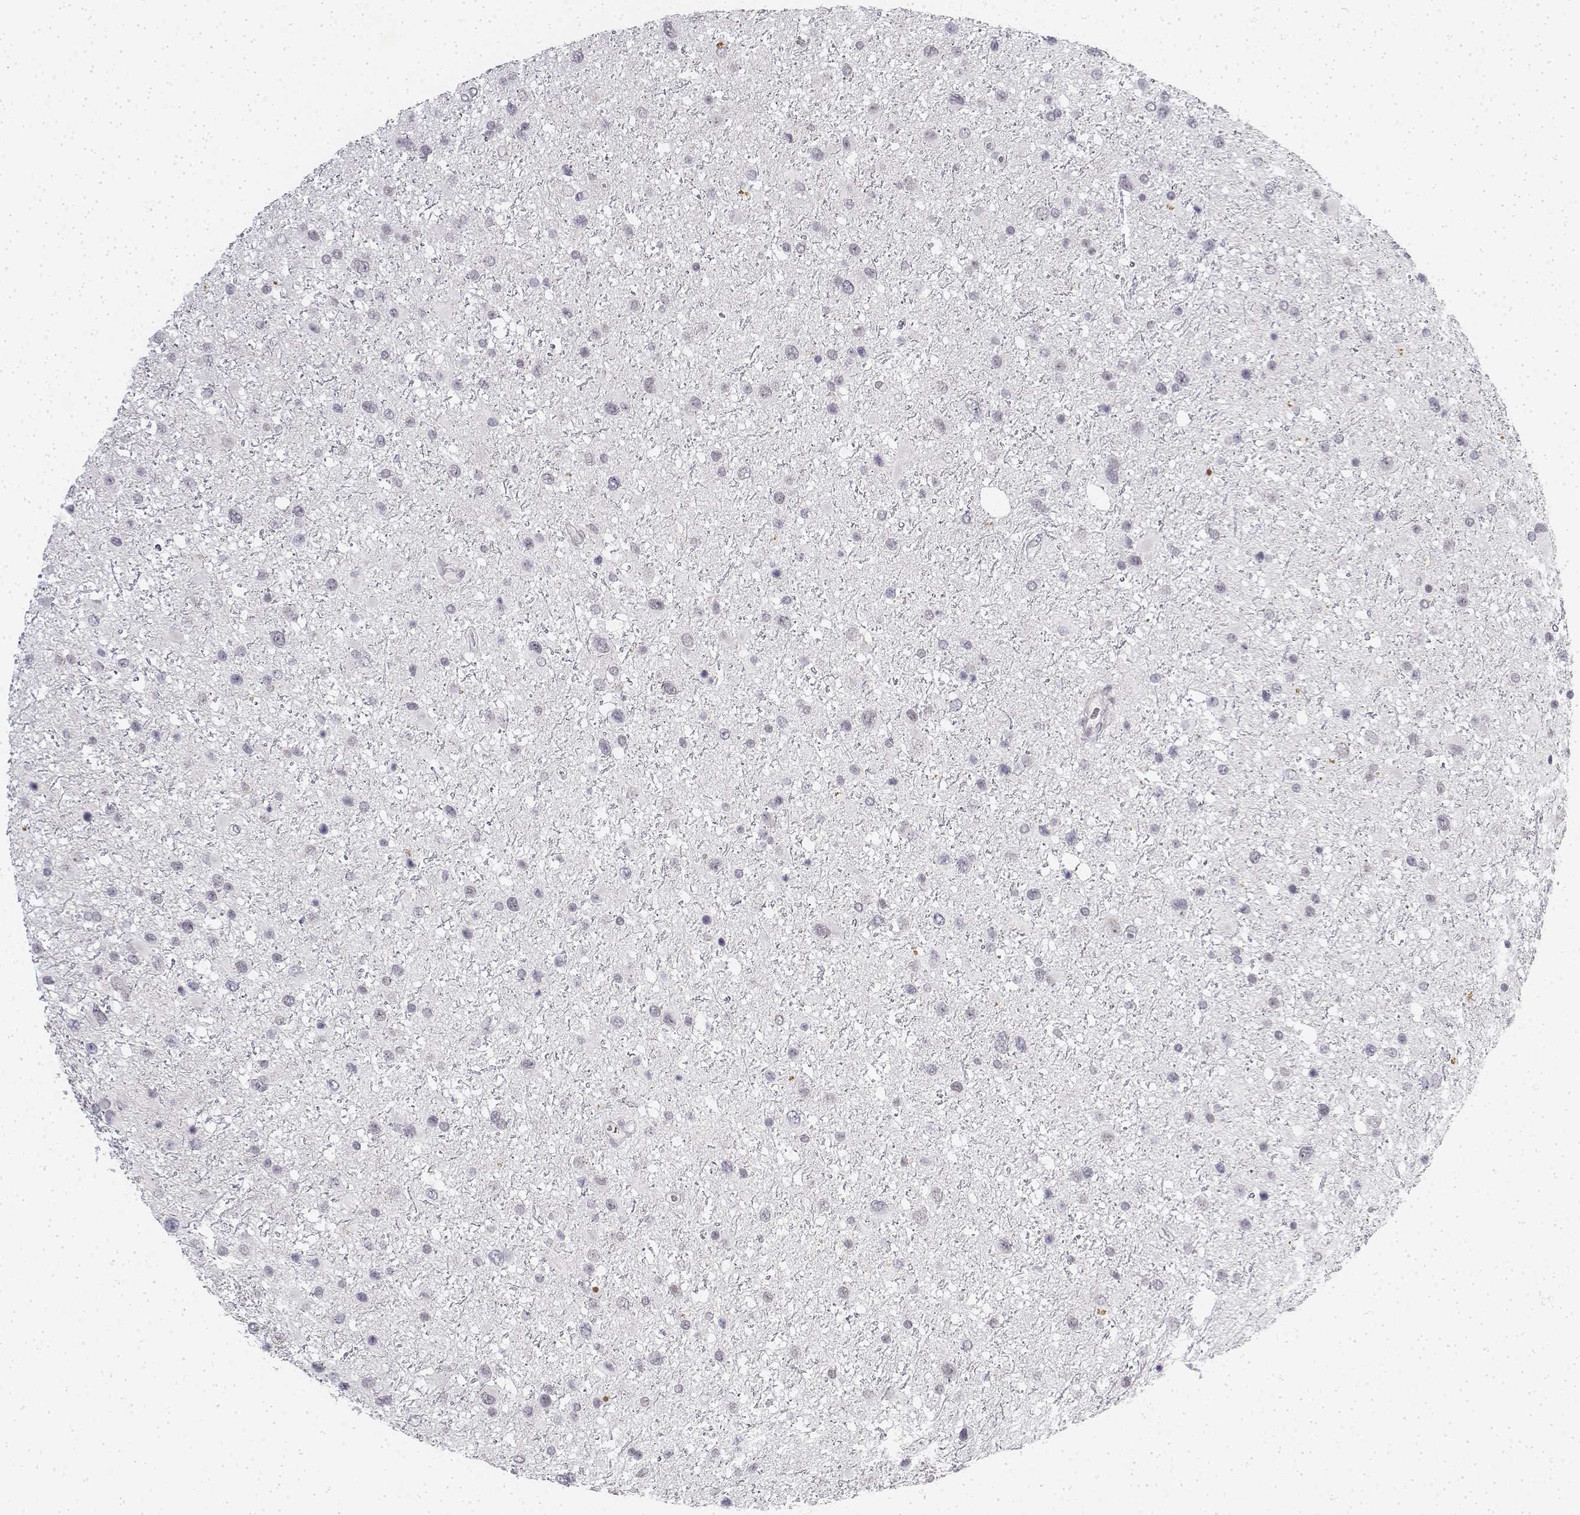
{"staining": {"intensity": "negative", "quantity": "none", "location": "none"}, "tissue": "glioma", "cell_type": "Tumor cells", "image_type": "cancer", "snomed": [{"axis": "morphology", "description": "Glioma, malignant, Low grade"}, {"axis": "topography", "description": "Brain"}], "caption": "Tumor cells show no significant expression in malignant glioma (low-grade).", "gene": "KRT84", "patient": {"sex": "female", "age": 32}}